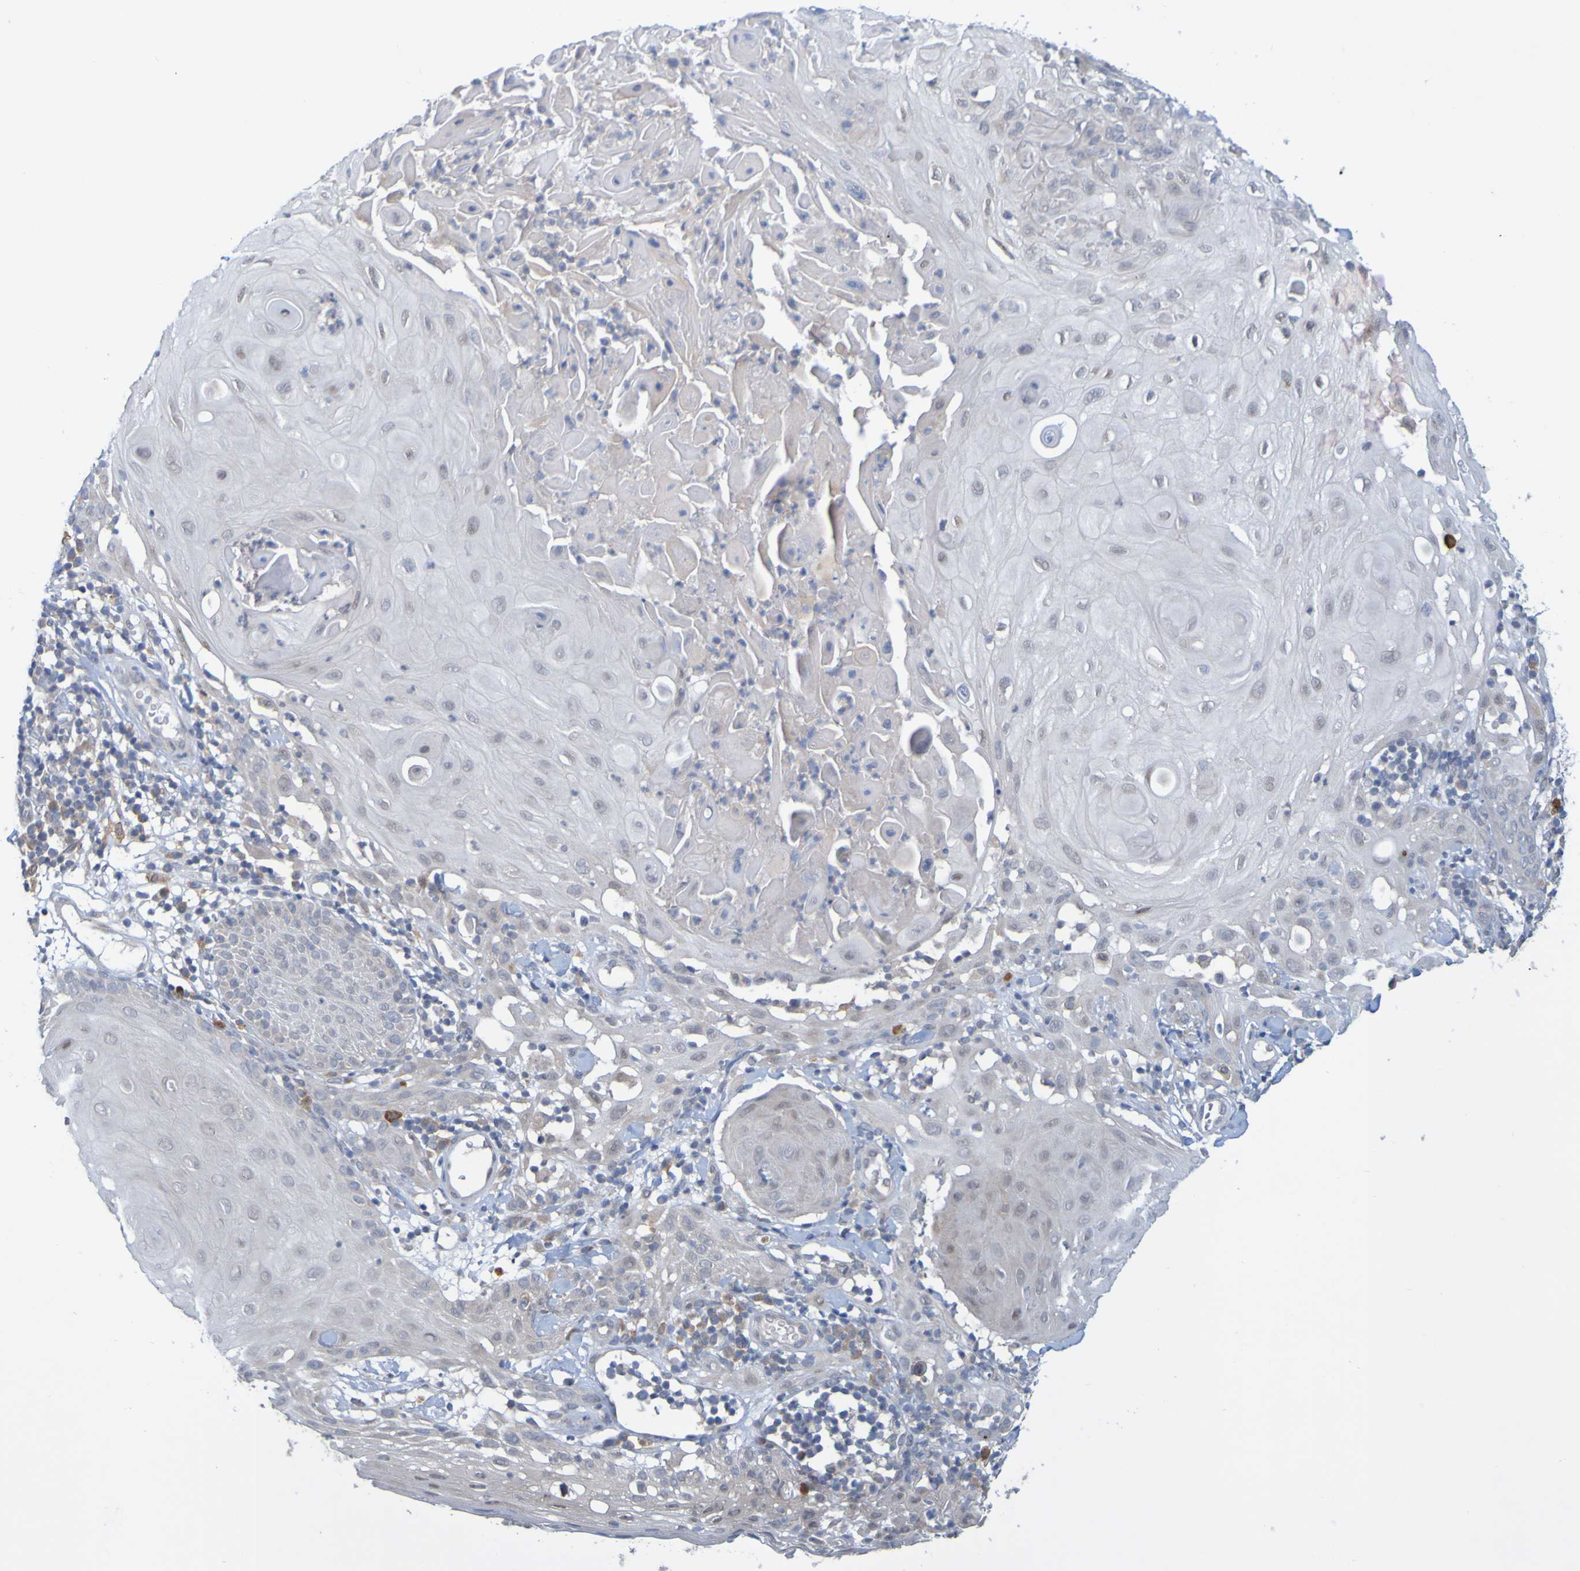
{"staining": {"intensity": "negative", "quantity": "none", "location": "none"}, "tissue": "skin cancer", "cell_type": "Tumor cells", "image_type": "cancer", "snomed": [{"axis": "morphology", "description": "Squamous cell carcinoma, NOS"}, {"axis": "topography", "description": "Skin"}], "caption": "Tumor cells show no significant protein positivity in skin cancer (squamous cell carcinoma).", "gene": "LILRB5", "patient": {"sex": "male", "age": 24}}